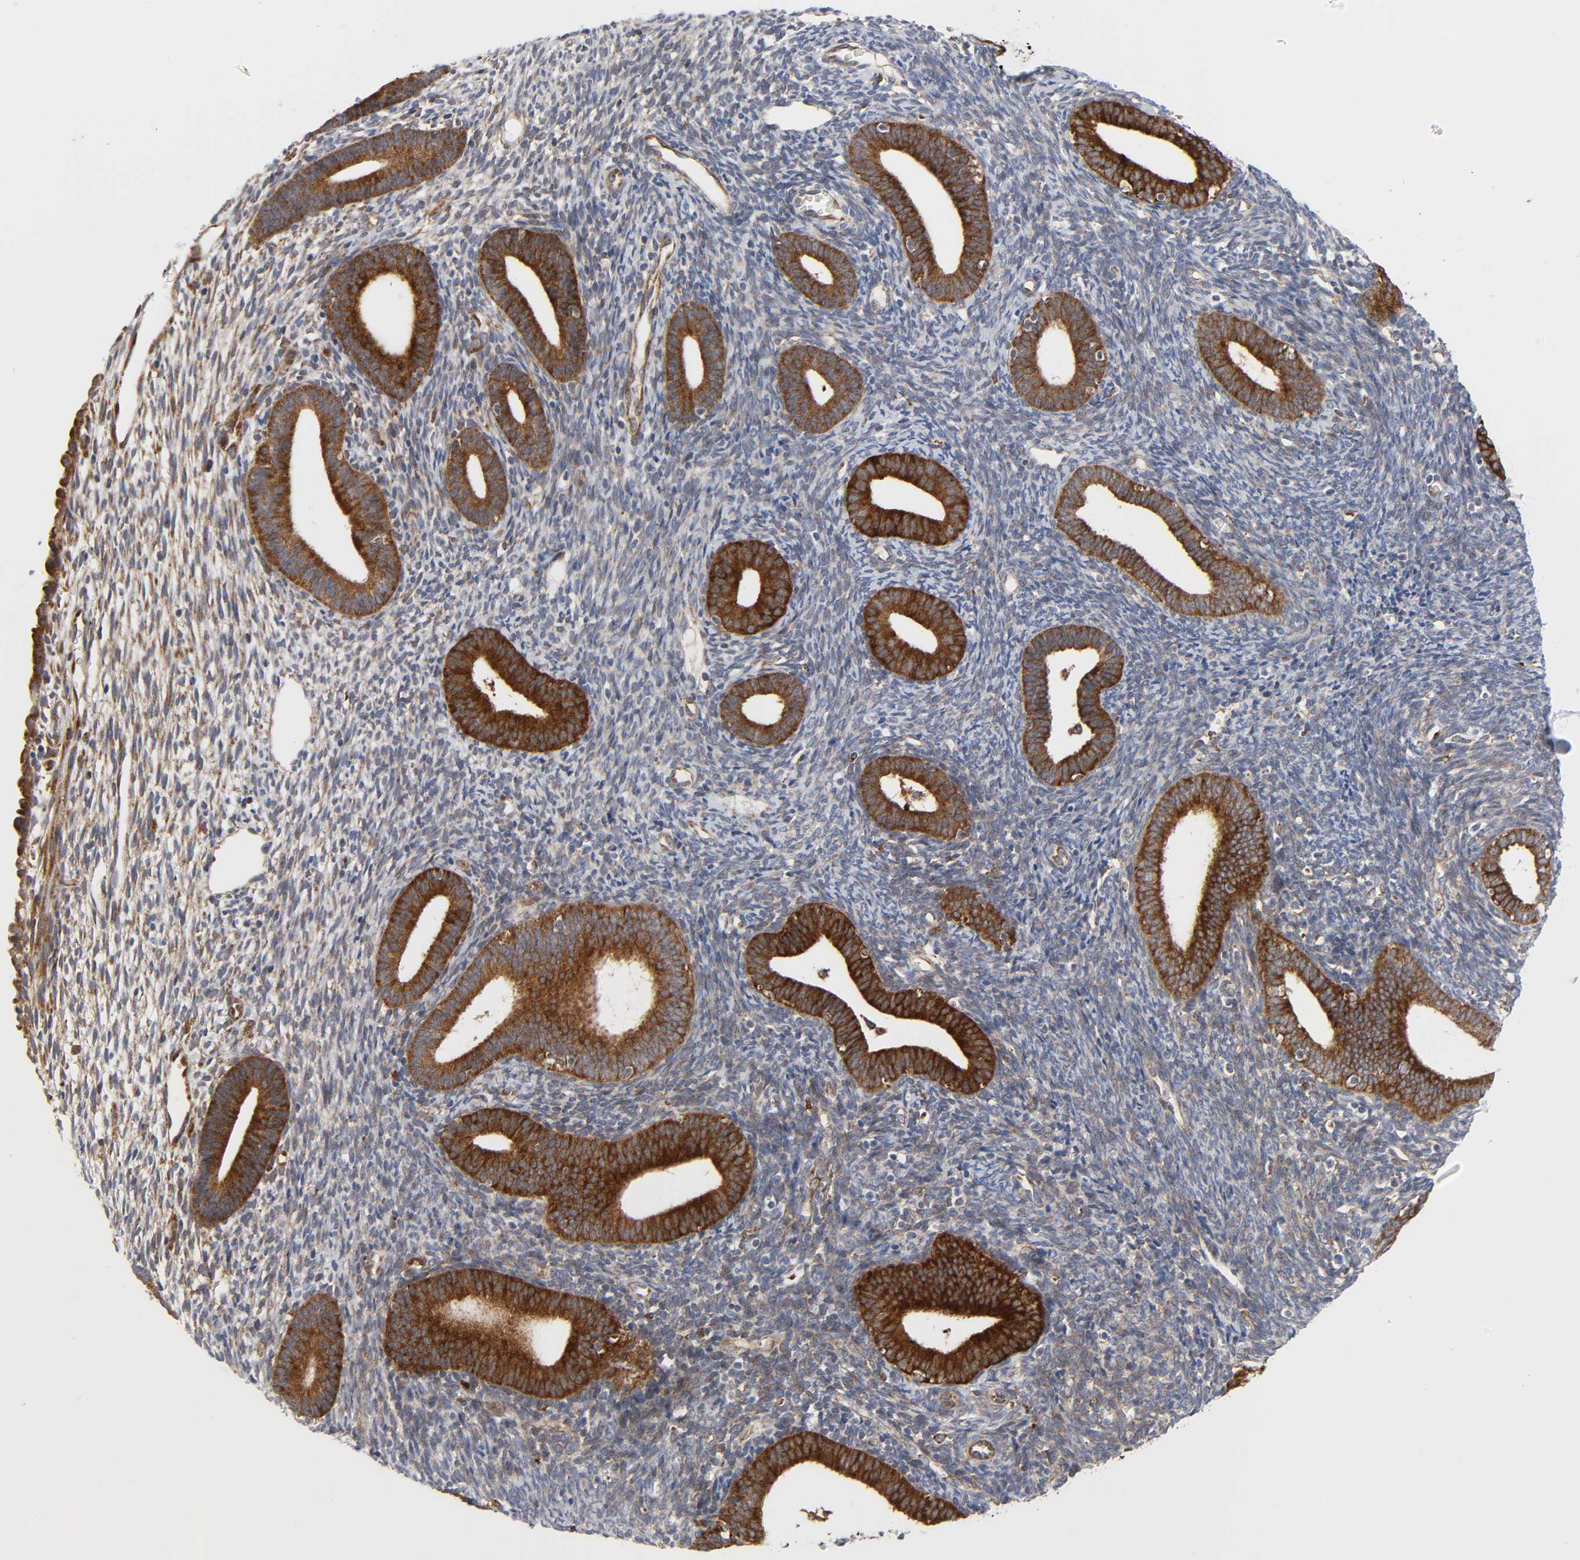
{"staining": {"intensity": "weak", "quantity": ">75%", "location": "cytoplasmic/membranous"}, "tissue": "endometrium", "cell_type": "Cells in endometrial stroma", "image_type": "normal", "snomed": [{"axis": "morphology", "description": "Normal tissue, NOS"}, {"axis": "topography", "description": "Endometrium"}], "caption": "Immunohistochemical staining of normal human endometrium demonstrates >75% levels of weak cytoplasmic/membranous protein positivity in approximately >75% of cells in endometrial stroma. The protein is shown in brown color, while the nuclei are stained blue.", "gene": "BAX", "patient": {"sex": "female", "age": 57}}